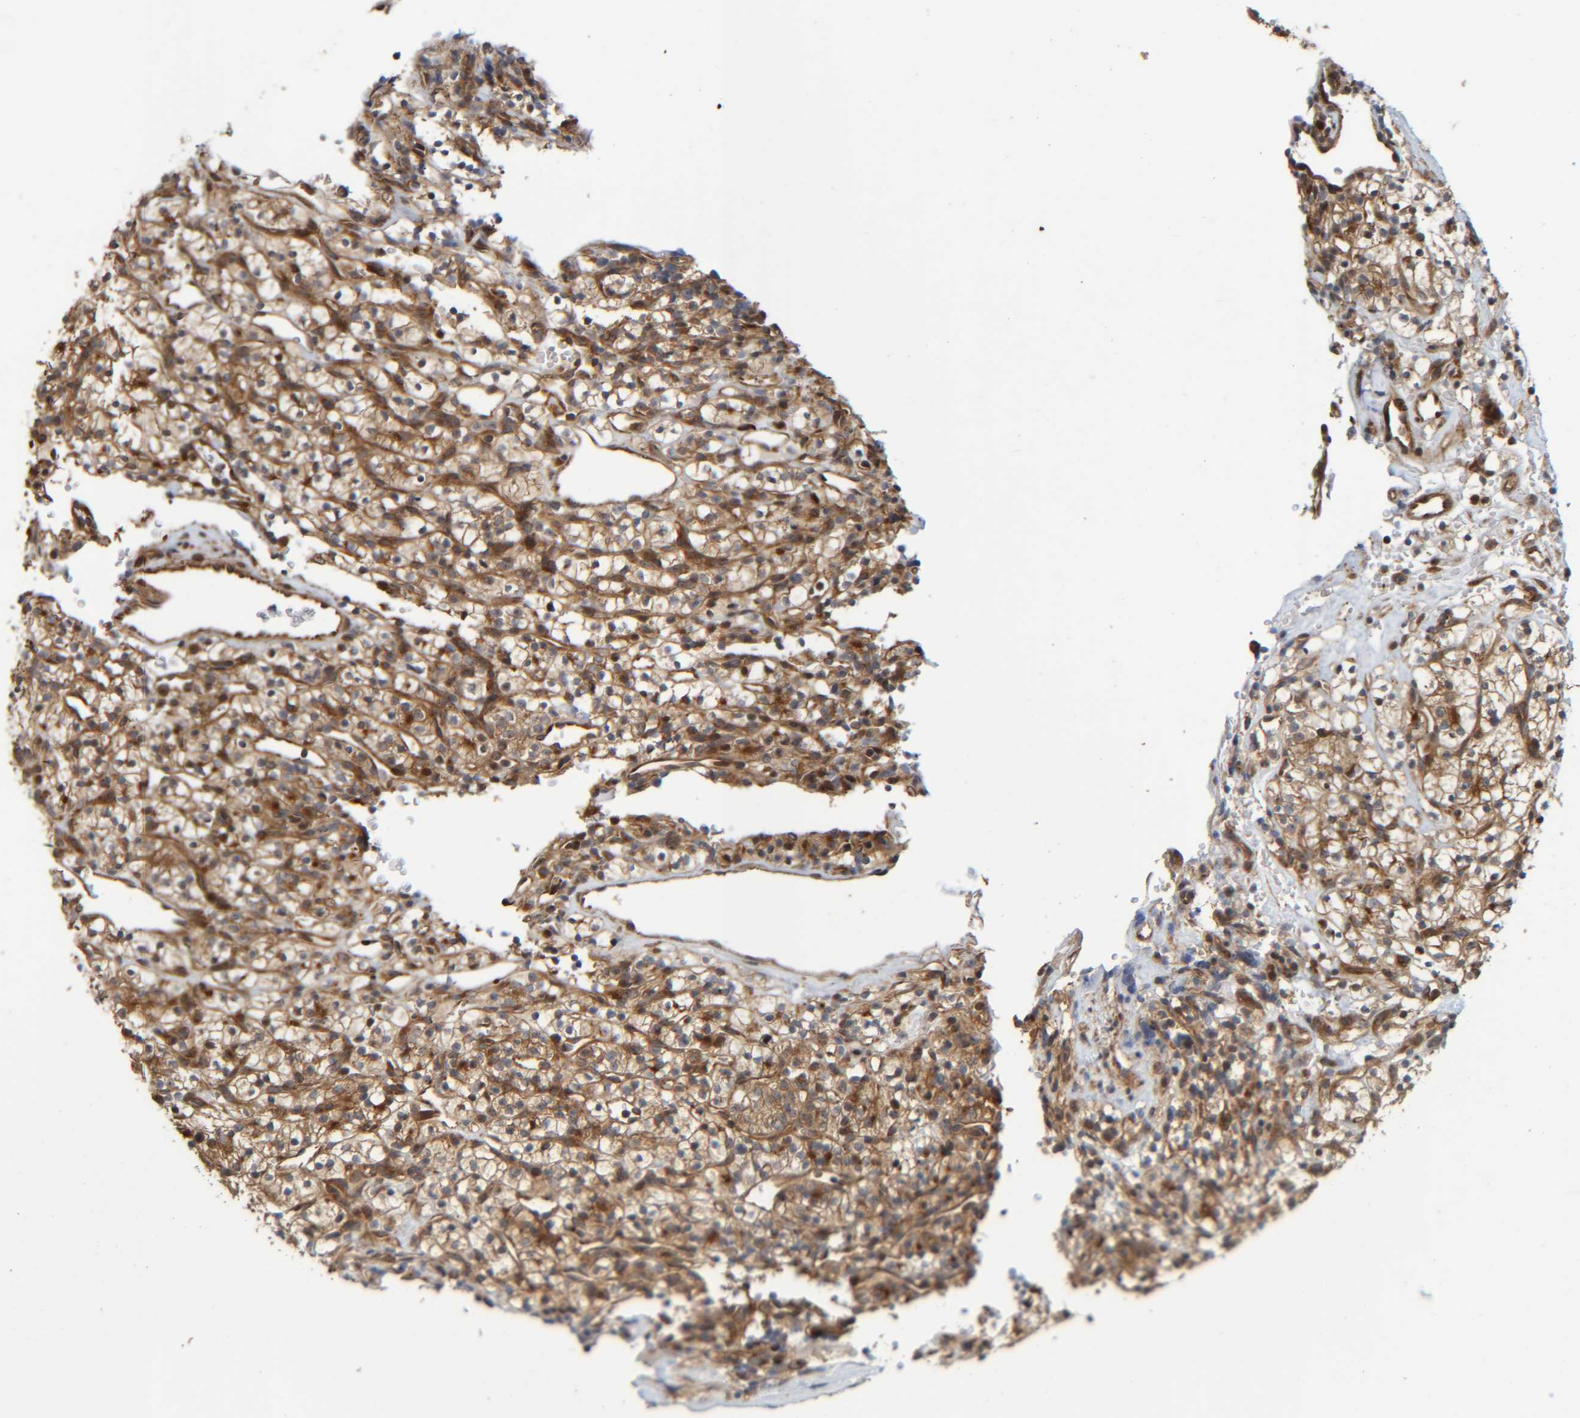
{"staining": {"intensity": "moderate", "quantity": ">75%", "location": "cytoplasmic/membranous"}, "tissue": "renal cancer", "cell_type": "Tumor cells", "image_type": "cancer", "snomed": [{"axis": "morphology", "description": "Adenocarcinoma, NOS"}, {"axis": "topography", "description": "Kidney"}], "caption": "Immunohistochemistry (IHC) photomicrograph of adenocarcinoma (renal) stained for a protein (brown), which displays medium levels of moderate cytoplasmic/membranous staining in approximately >75% of tumor cells.", "gene": "CCDC57", "patient": {"sex": "female", "age": 57}}